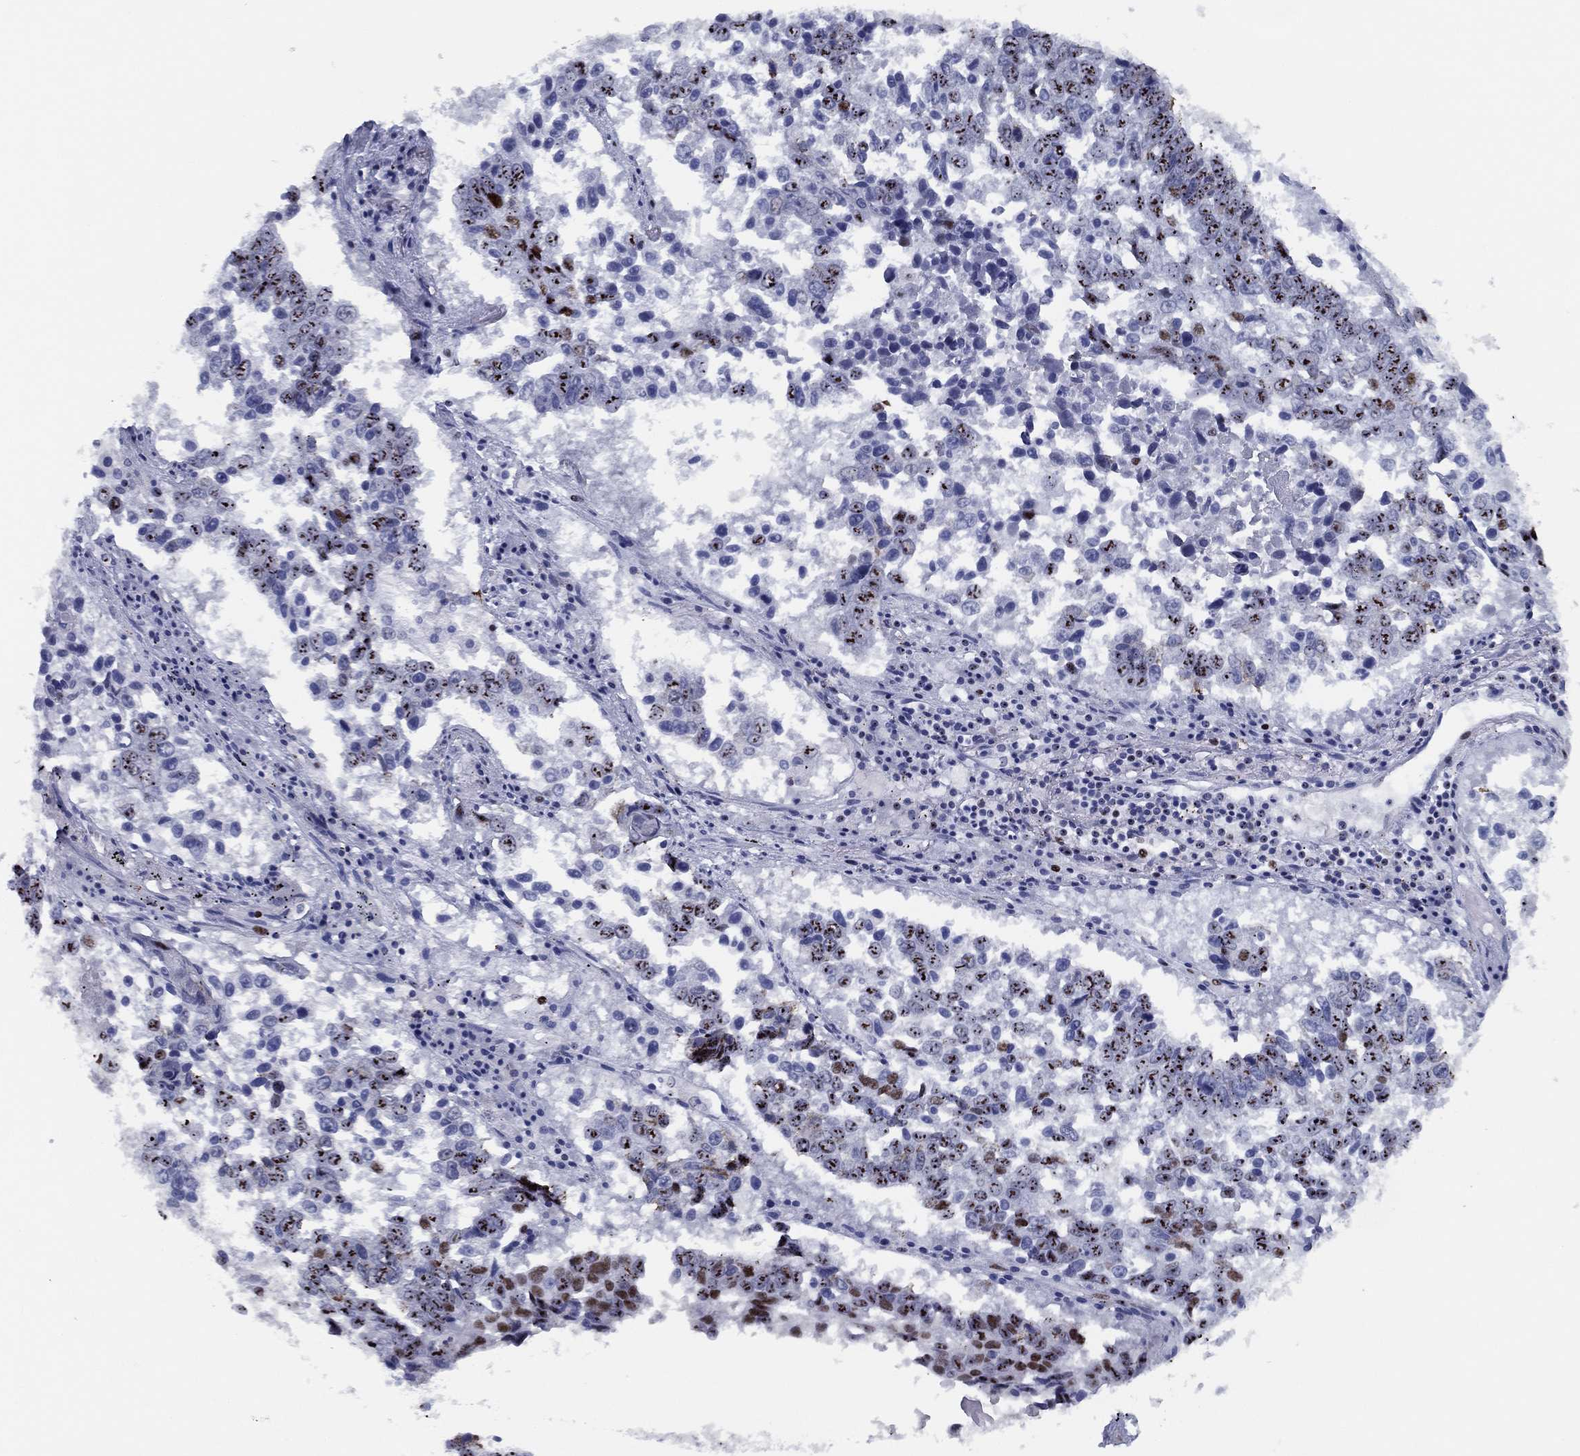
{"staining": {"intensity": "moderate", "quantity": "<25%", "location": "nuclear"}, "tissue": "lung cancer", "cell_type": "Tumor cells", "image_type": "cancer", "snomed": [{"axis": "morphology", "description": "Squamous cell carcinoma, NOS"}, {"axis": "topography", "description": "Lung"}], "caption": "Immunohistochemistry (IHC) micrograph of lung cancer stained for a protein (brown), which shows low levels of moderate nuclear positivity in approximately <25% of tumor cells.", "gene": "CYB561D2", "patient": {"sex": "male", "age": 82}}